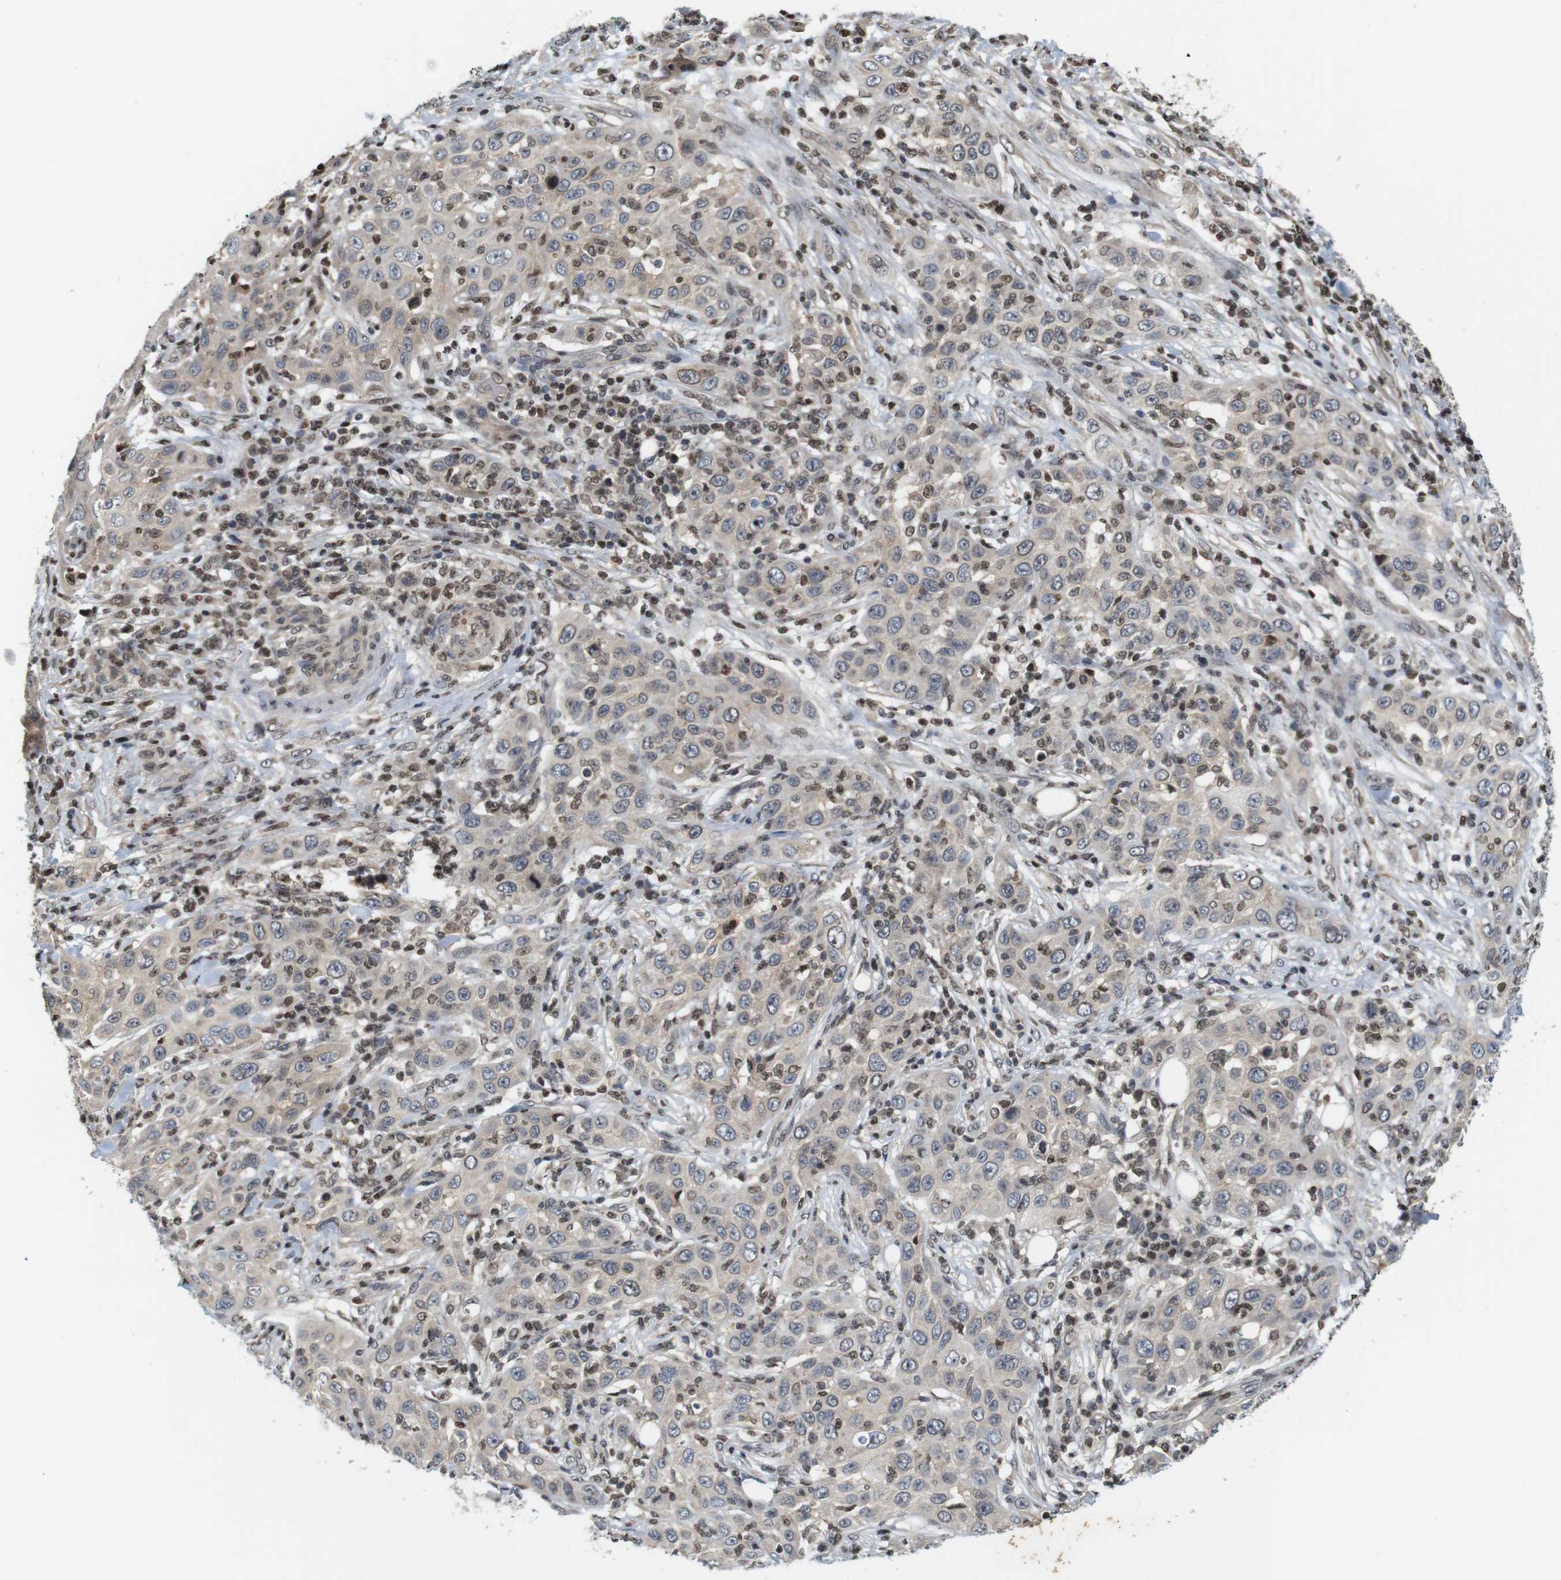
{"staining": {"intensity": "weak", "quantity": "25%-75%", "location": "cytoplasmic/membranous,nuclear"}, "tissue": "skin cancer", "cell_type": "Tumor cells", "image_type": "cancer", "snomed": [{"axis": "morphology", "description": "Squamous cell carcinoma, NOS"}, {"axis": "topography", "description": "Skin"}], "caption": "This image demonstrates immunohistochemistry staining of skin cancer, with low weak cytoplasmic/membranous and nuclear staining in approximately 25%-75% of tumor cells.", "gene": "MBD1", "patient": {"sex": "female", "age": 88}}